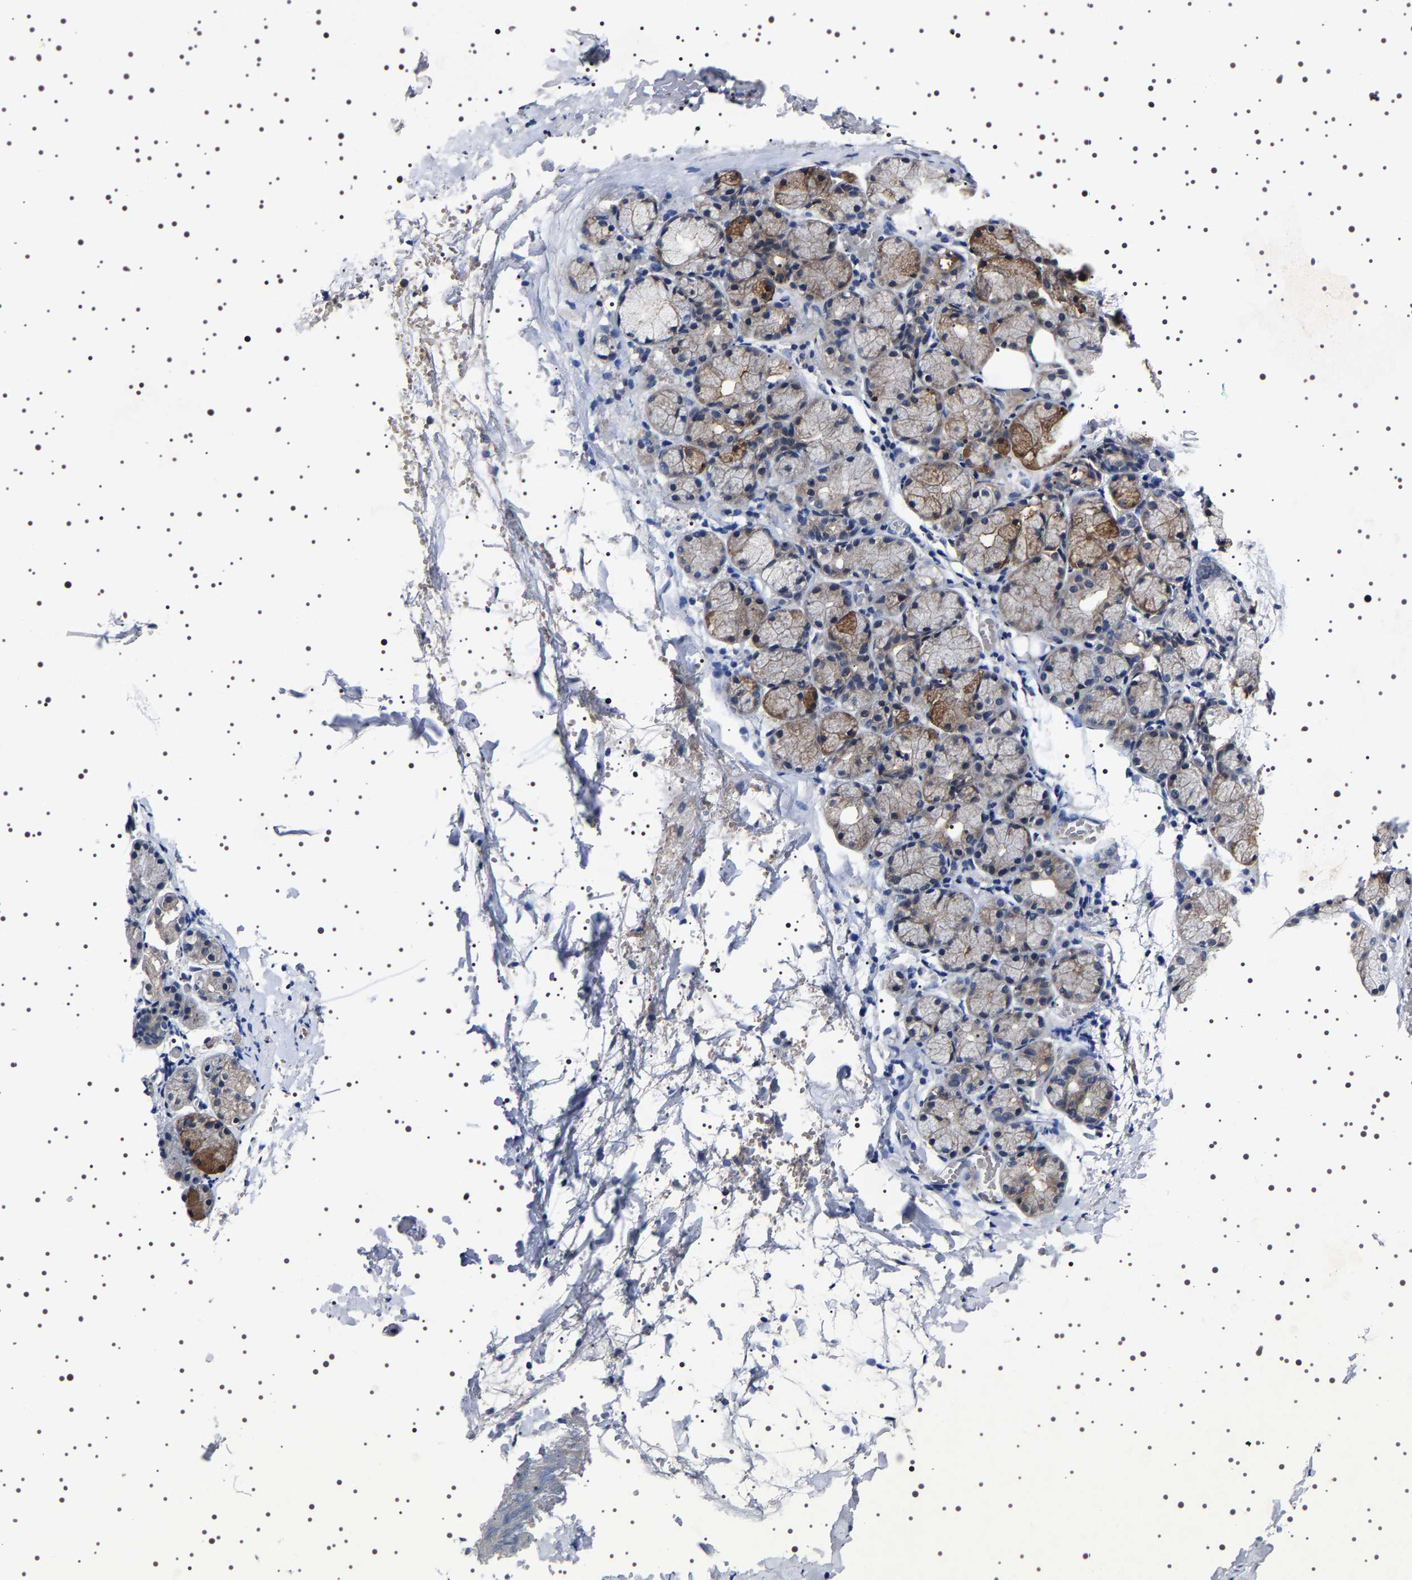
{"staining": {"intensity": "moderate", "quantity": "25%-75%", "location": "cytoplasmic/membranous"}, "tissue": "salivary gland", "cell_type": "Glandular cells", "image_type": "normal", "snomed": [{"axis": "morphology", "description": "Normal tissue, NOS"}, {"axis": "topography", "description": "Salivary gland"}], "caption": "Salivary gland was stained to show a protein in brown. There is medium levels of moderate cytoplasmic/membranous staining in approximately 25%-75% of glandular cells. The protein of interest is shown in brown color, while the nuclei are stained blue.", "gene": "TARBP1", "patient": {"sex": "female", "age": 24}}